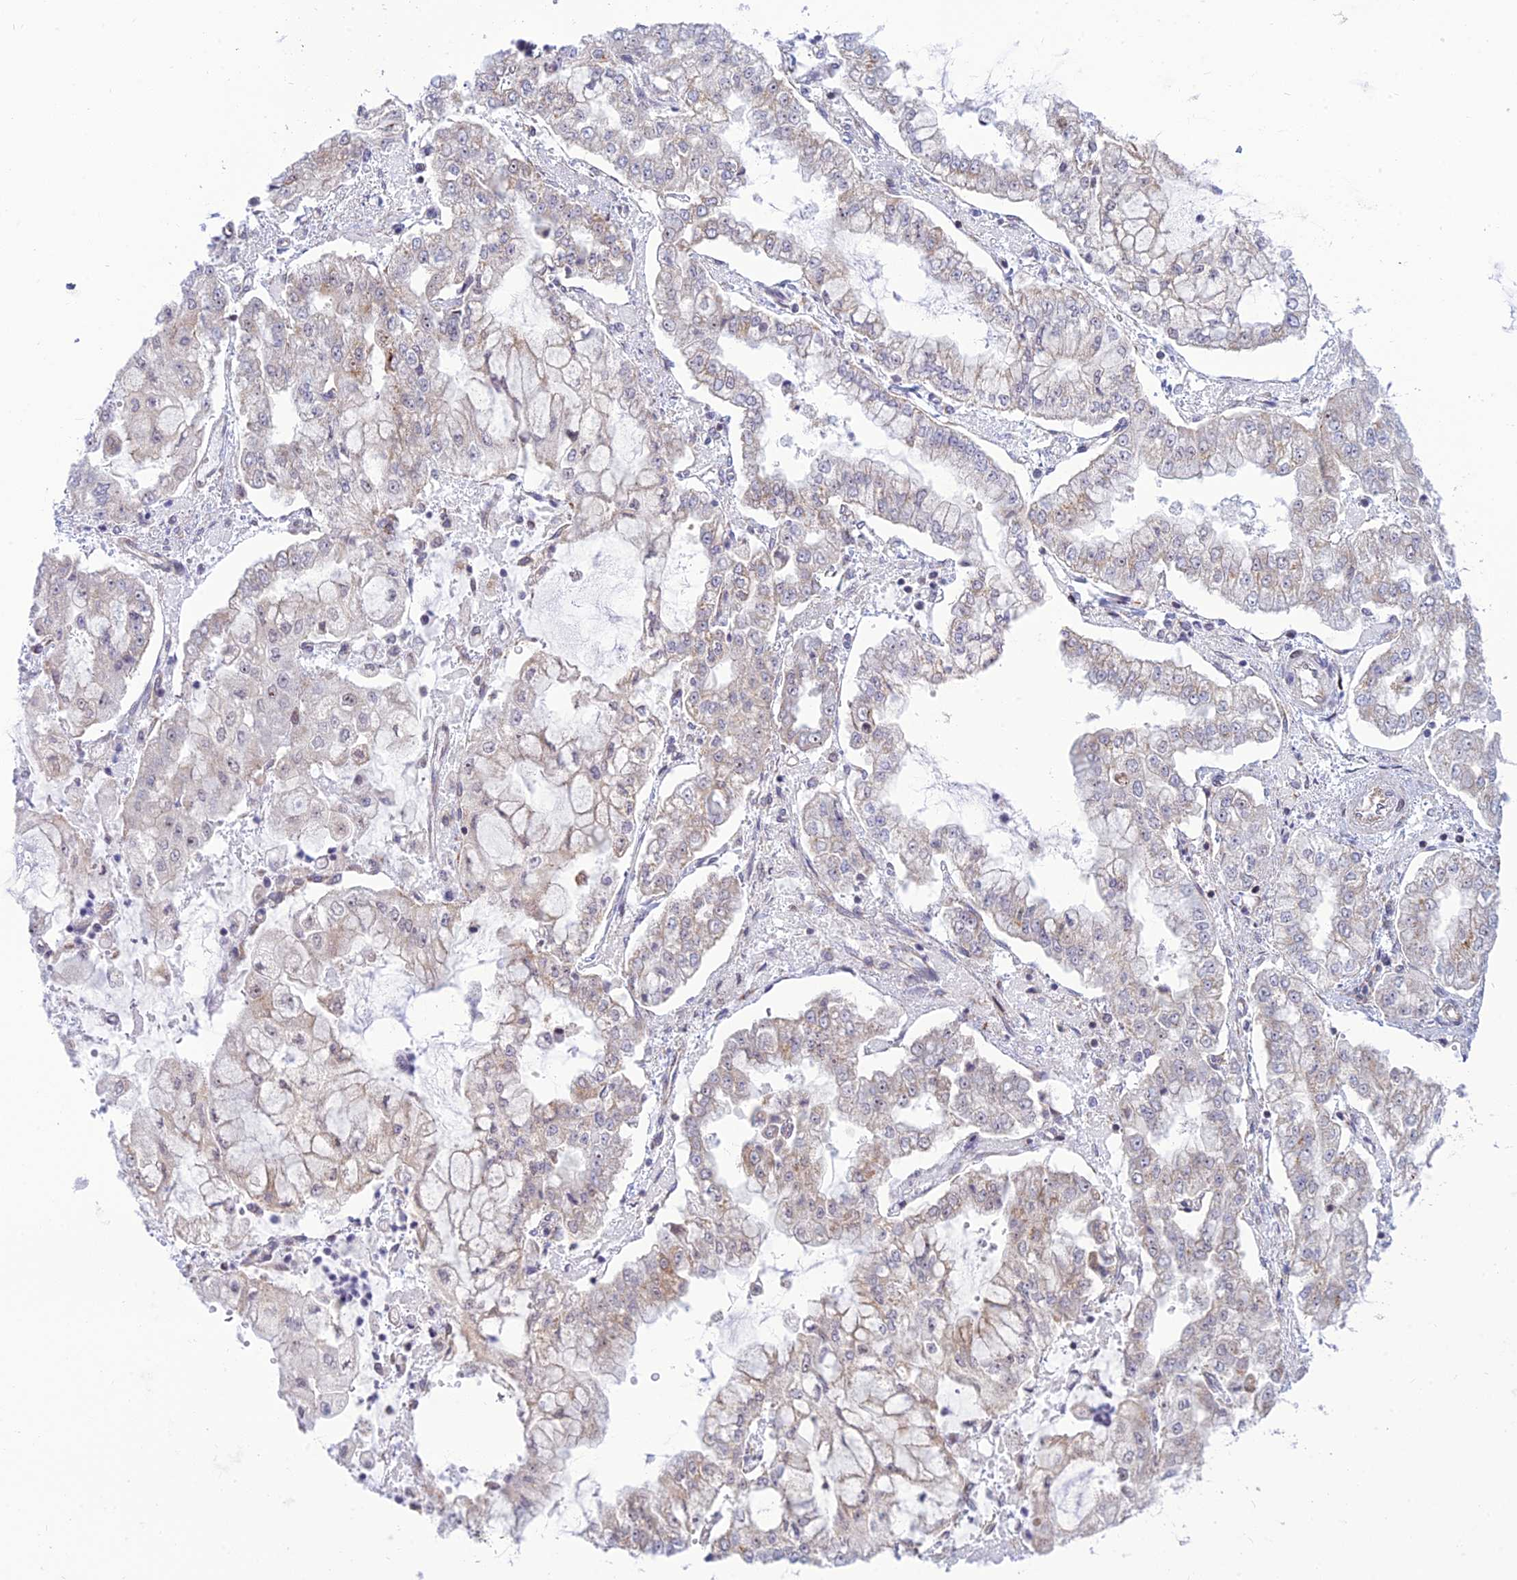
{"staining": {"intensity": "weak", "quantity": "<25%", "location": "cytoplasmic/membranous"}, "tissue": "stomach cancer", "cell_type": "Tumor cells", "image_type": "cancer", "snomed": [{"axis": "morphology", "description": "Adenocarcinoma, NOS"}, {"axis": "topography", "description": "Stomach"}], "caption": "Immunohistochemistry (IHC) image of neoplastic tissue: stomach cancer stained with DAB shows no significant protein positivity in tumor cells. (DAB (3,3'-diaminobenzidine) IHC, high magnification).", "gene": "HOOK2", "patient": {"sex": "male", "age": 76}}